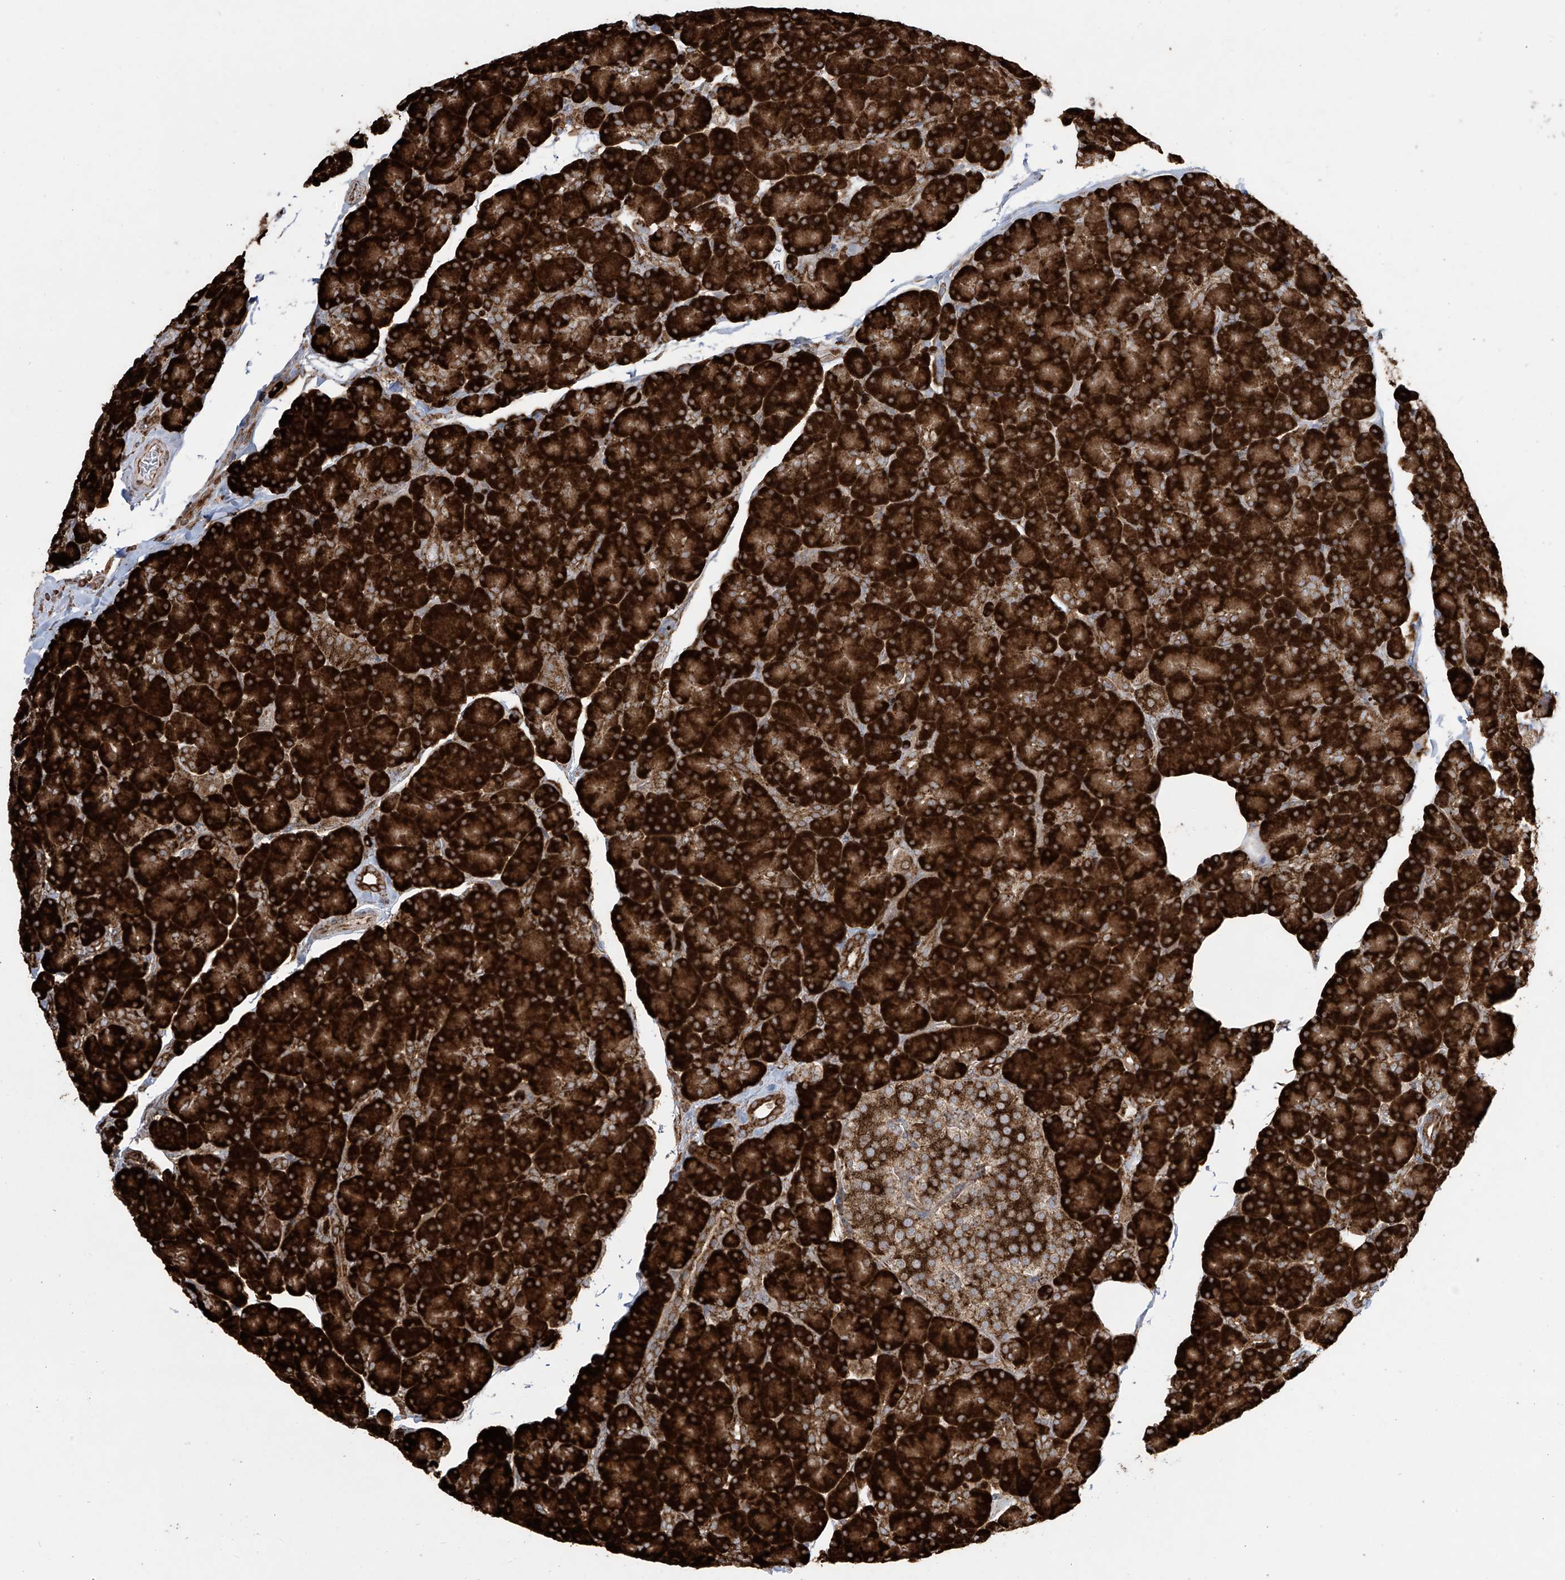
{"staining": {"intensity": "strong", "quantity": ">75%", "location": "cytoplasmic/membranous"}, "tissue": "pancreas", "cell_type": "Exocrine glandular cells", "image_type": "normal", "snomed": [{"axis": "morphology", "description": "Normal tissue, NOS"}, {"axis": "topography", "description": "Pancreas"}], "caption": "A high-resolution micrograph shows immunohistochemistry (IHC) staining of unremarkable pancreas, which exhibits strong cytoplasmic/membranous staining in about >75% of exocrine glandular cells. (DAB IHC, brown staining for protein, blue staining for nuclei).", "gene": "MX1", "patient": {"sex": "female", "age": 43}}